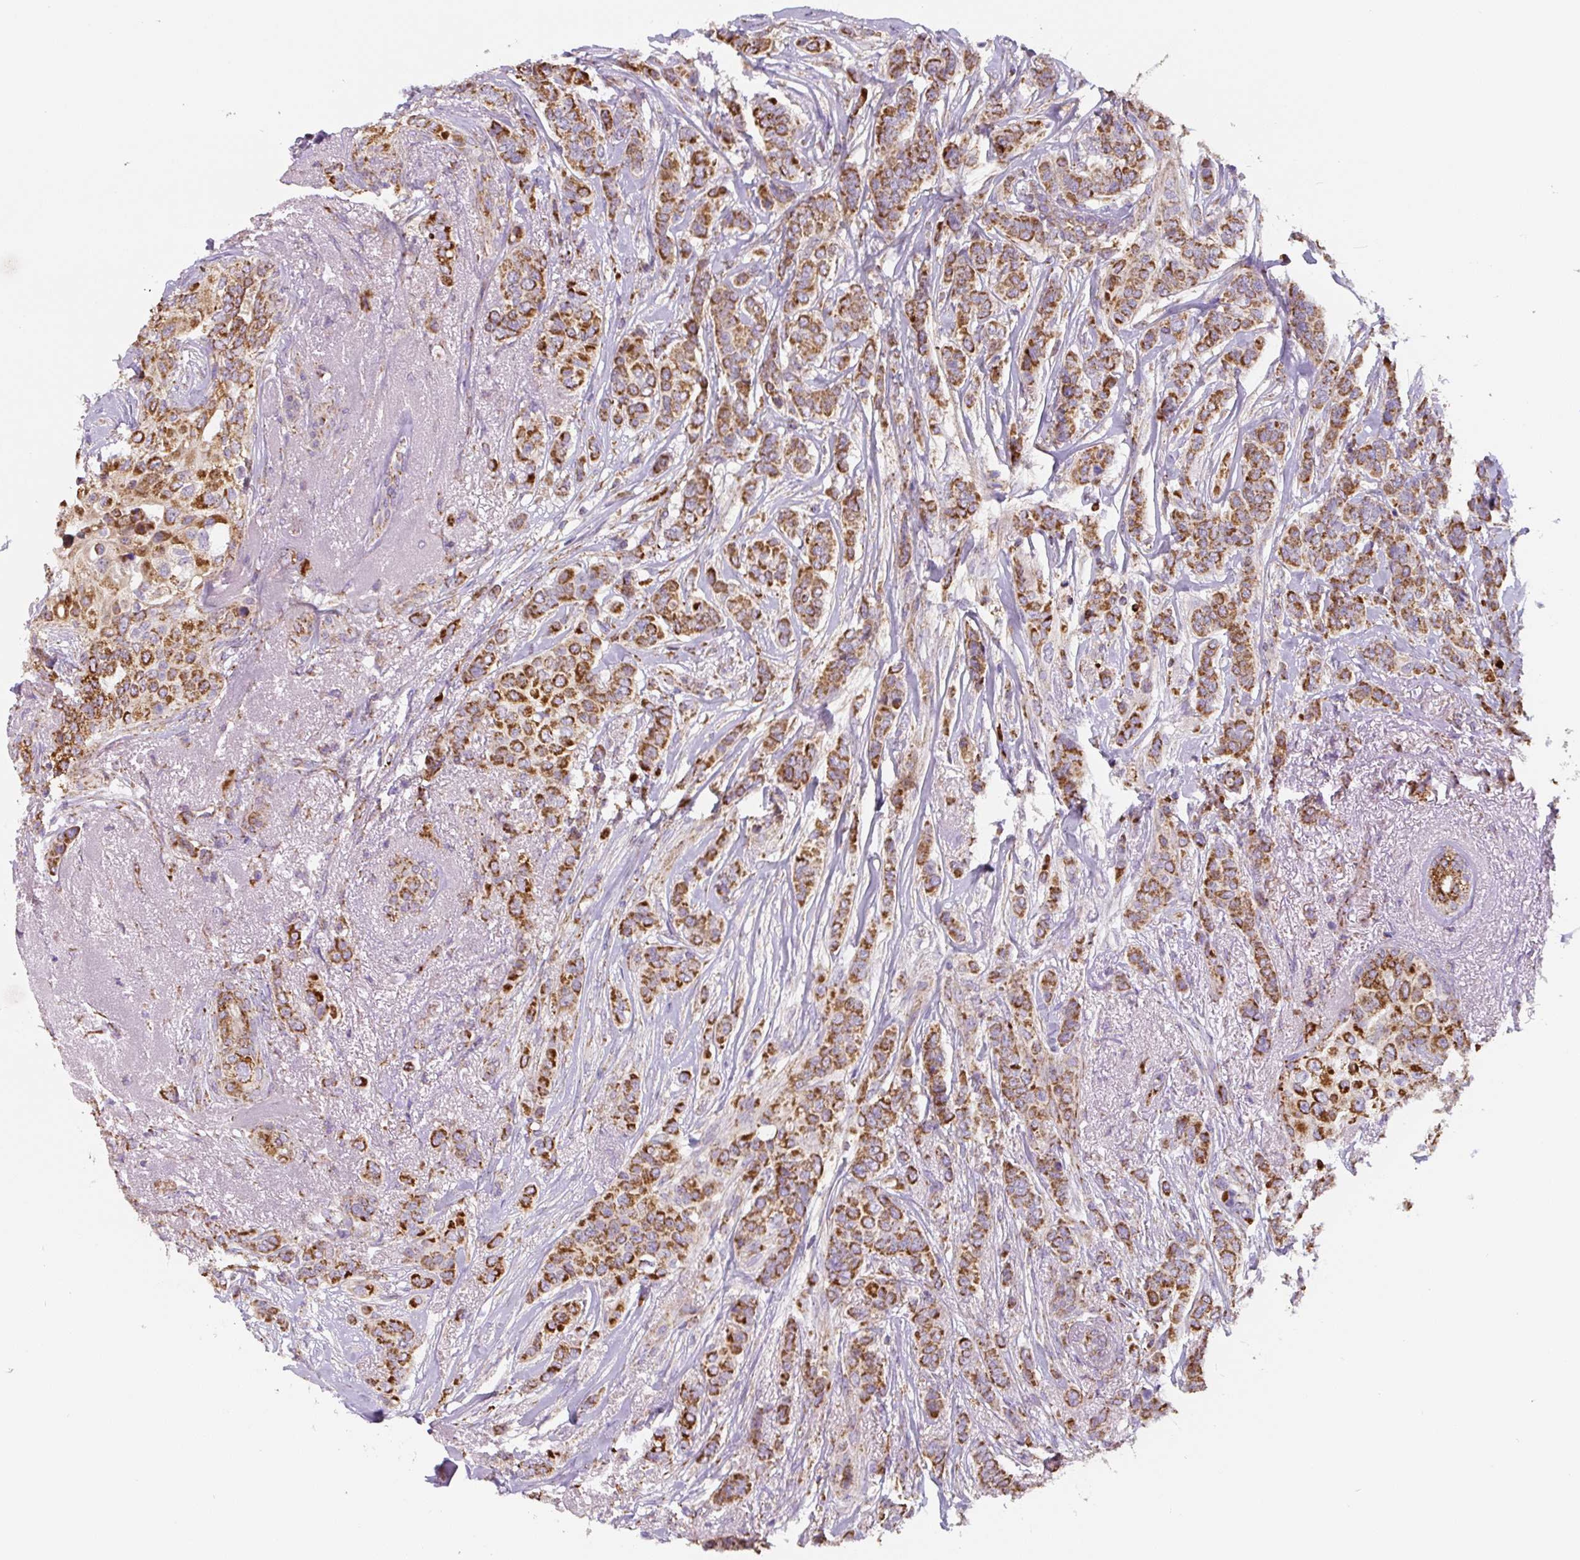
{"staining": {"intensity": "strong", "quantity": ">75%", "location": "cytoplasmic/membranous"}, "tissue": "breast cancer", "cell_type": "Tumor cells", "image_type": "cancer", "snomed": [{"axis": "morphology", "description": "Lobular carcinoma"}, {"axis": "topography", "description": "Breast"}], "caption": "Immunohistochemistry image of breast cancer (lobular carcinoma) stained for a protein (brown), which shows high levels of strong cytoplasmic/membranous staining in about >75% of tumor cells.", "gene": "MT-CO2", "patient": {"sex": "female", "age": 51}}